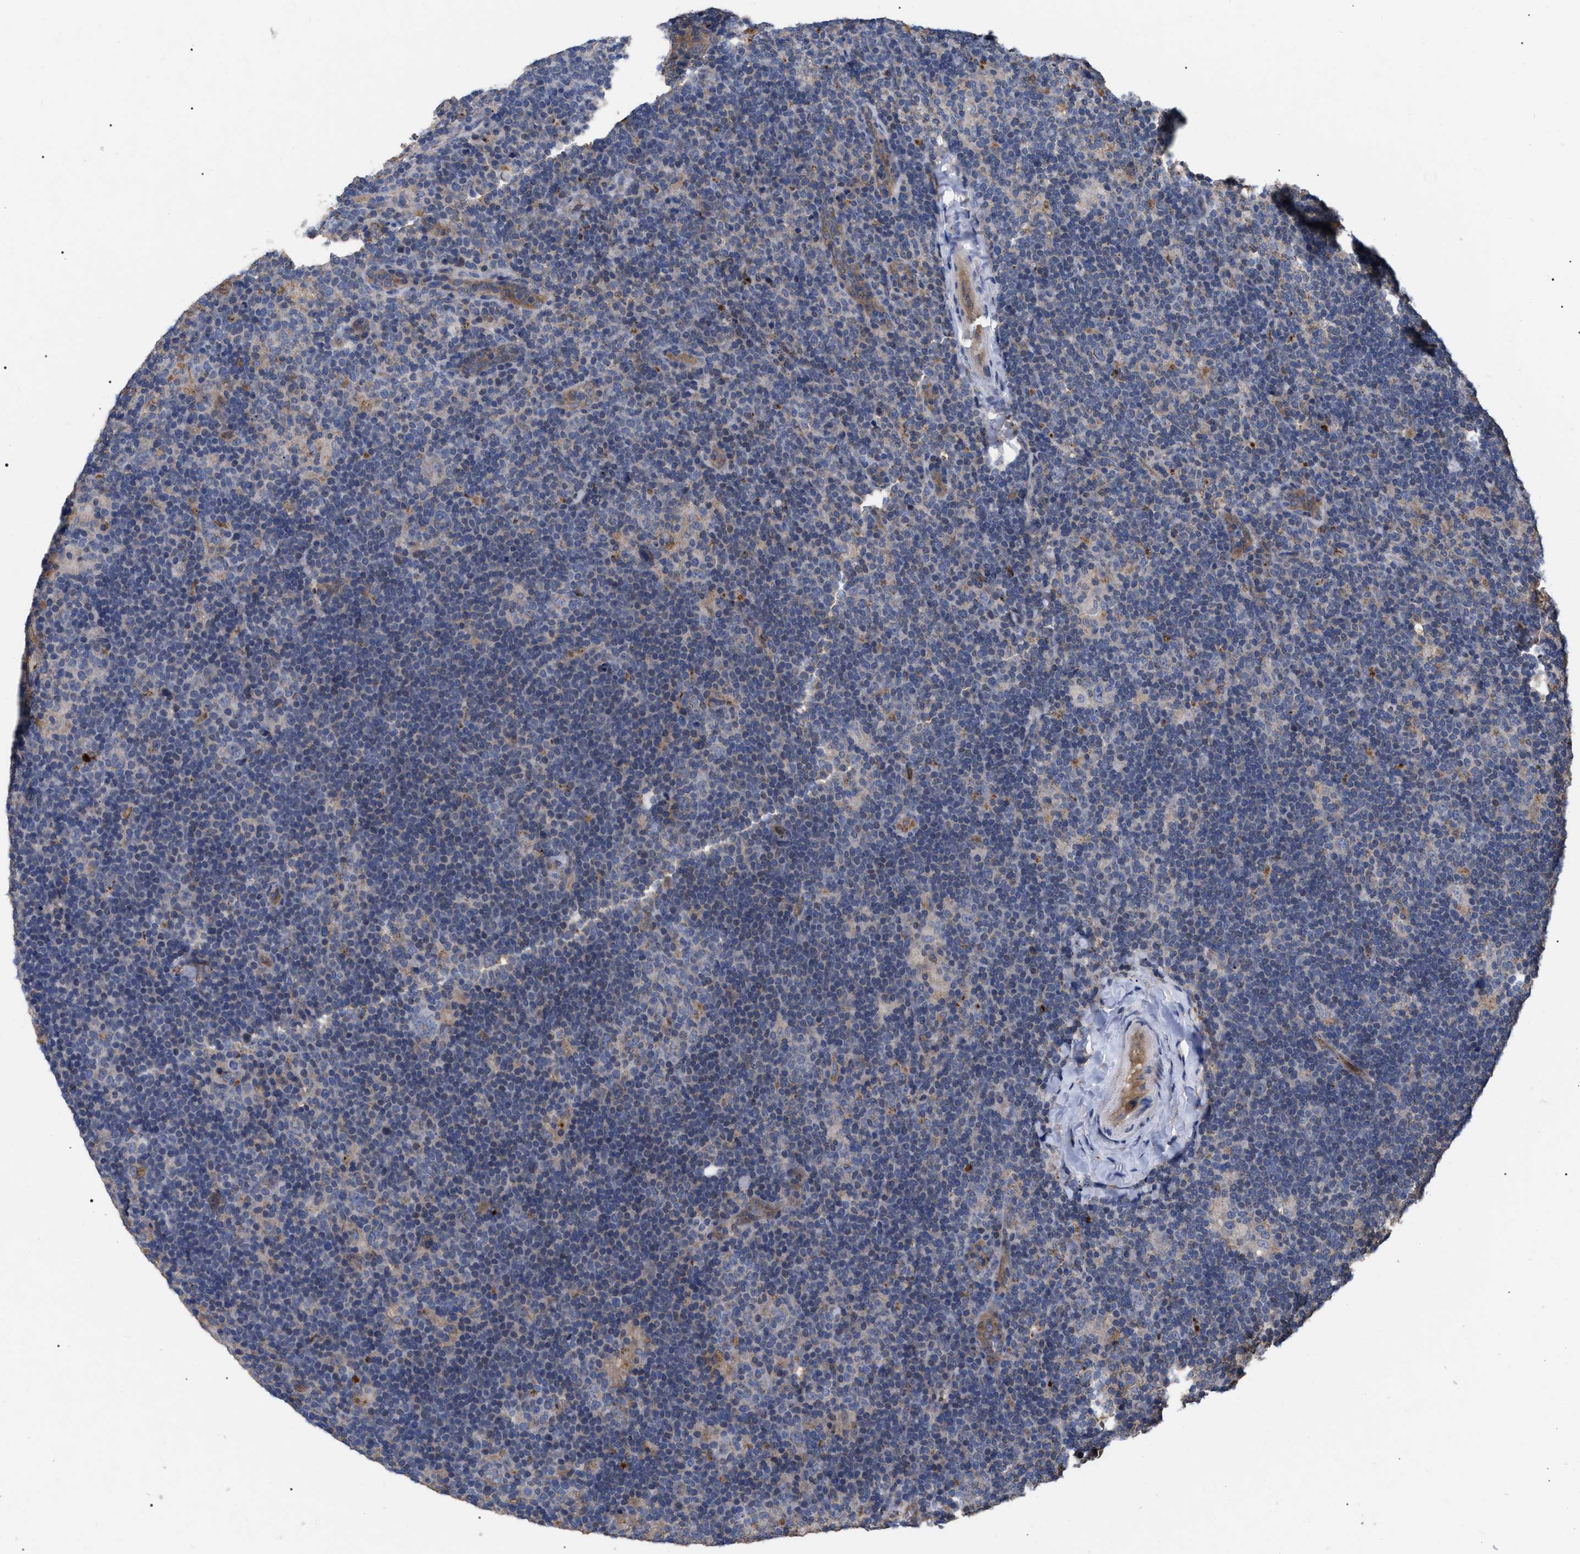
{"staining": {"intensity": "negative", "quantity": "none", "location": "none"}, "tissue": "lymphoma", "cell_type": "Tumor cells", "image_type": "cancer", "snomed": [{"axis": "morphology", "description": "Hodgkin's disease, NOS"}, {"axis": "topography", "description": "Lymph node"}], "caption": "The immunohistochemistry histopathology image has no significant expression in tumor cells of Hodgkin's disease tissue.", "gene": "FAM171A2", "patient": {"sex": "female", "age": 57}}